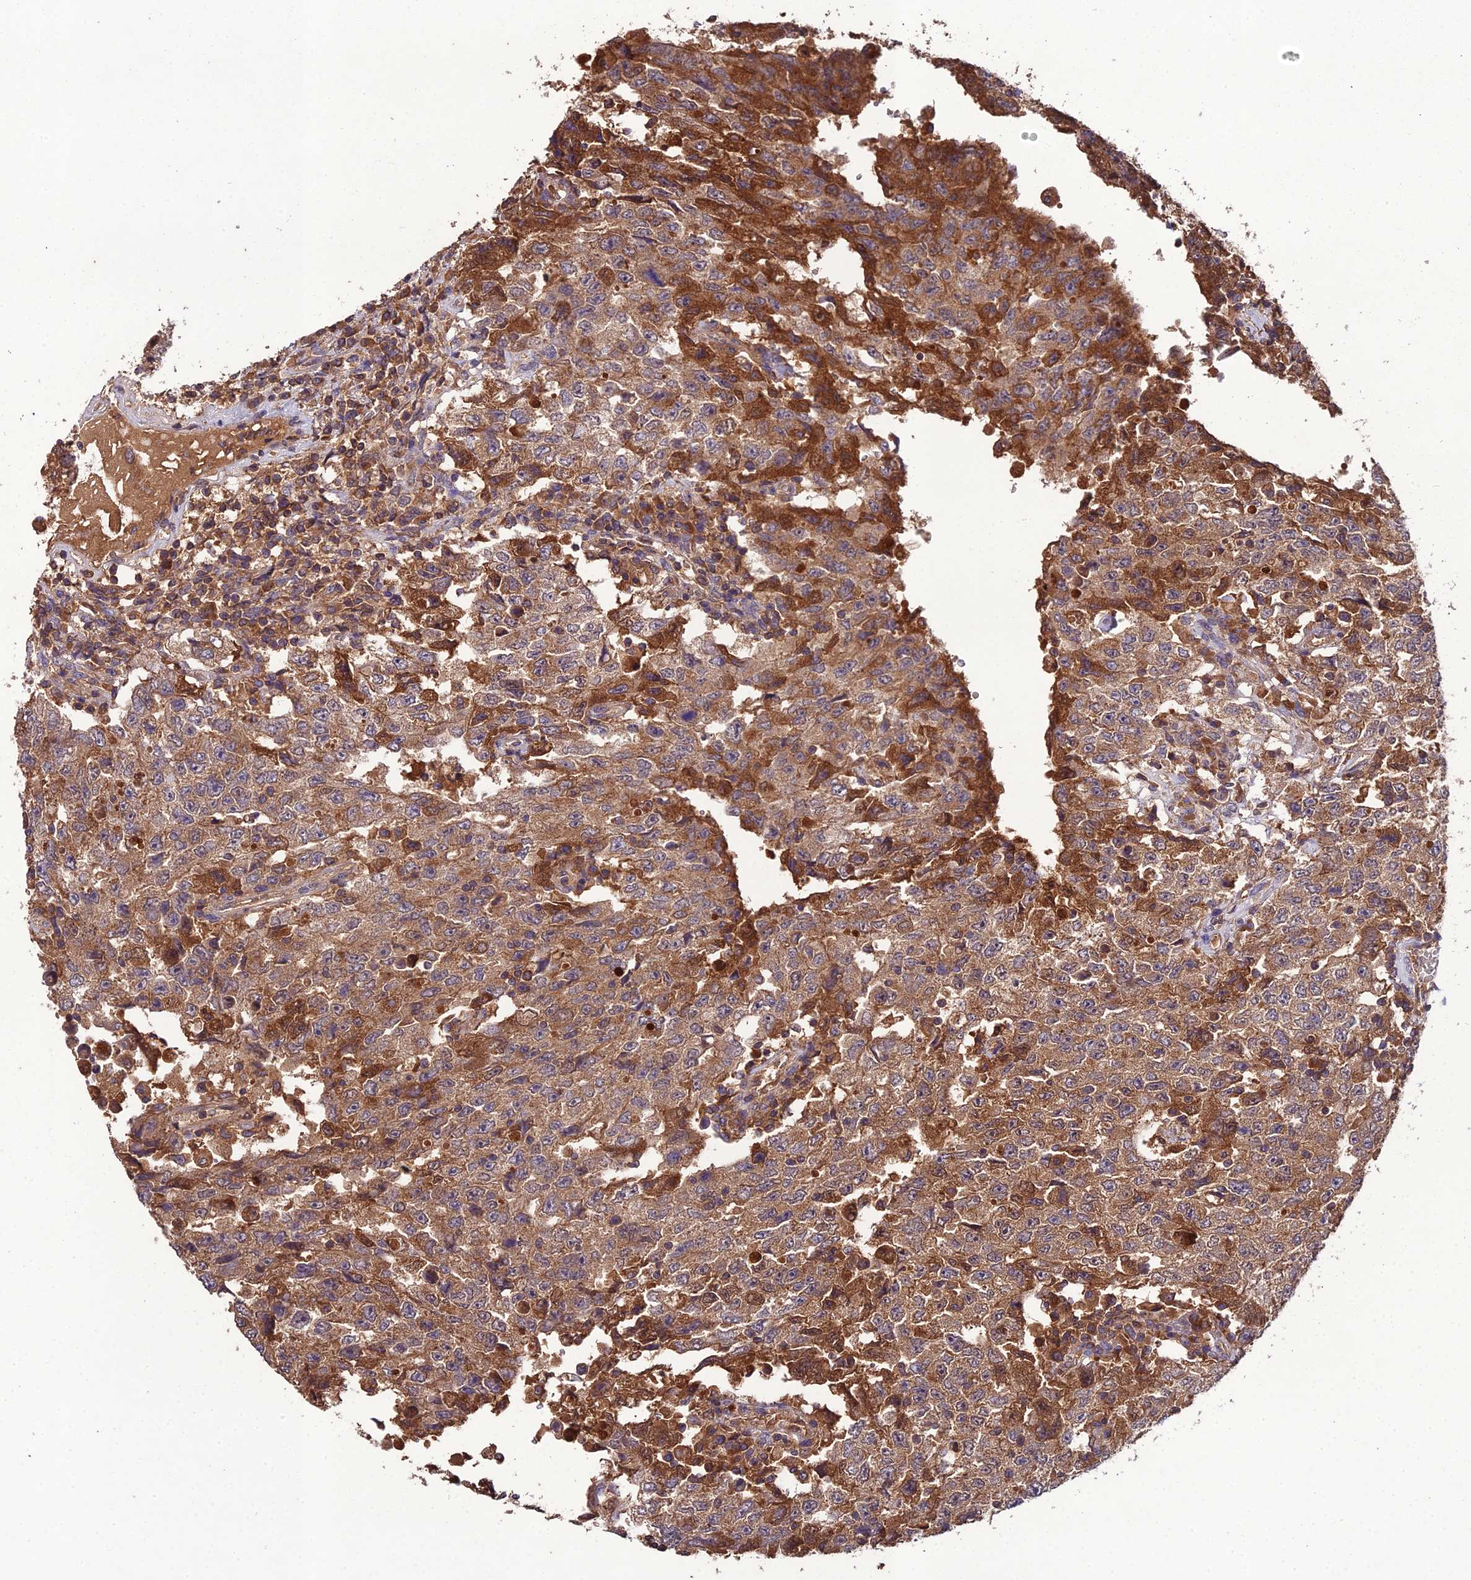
{"staining": {"intensity": "strong", "quantity": "<25%", "location": "cytoplasmic/membranous"}, "tissue": "testis cancer", "cell_type": "Tumor cells", "image_type": "cancer", "snomed": [{"axis": "morphology", "description": "Carcinoma, Embryonal, NOS"}, {"axis": "topography", "description": "Testis"}], "caption": "Human testis cancer stained with a protein marker exhibits strong staining in tumor cells.", "gene": "TMEM258", "patient": {"sex": "male", "age": 26}}